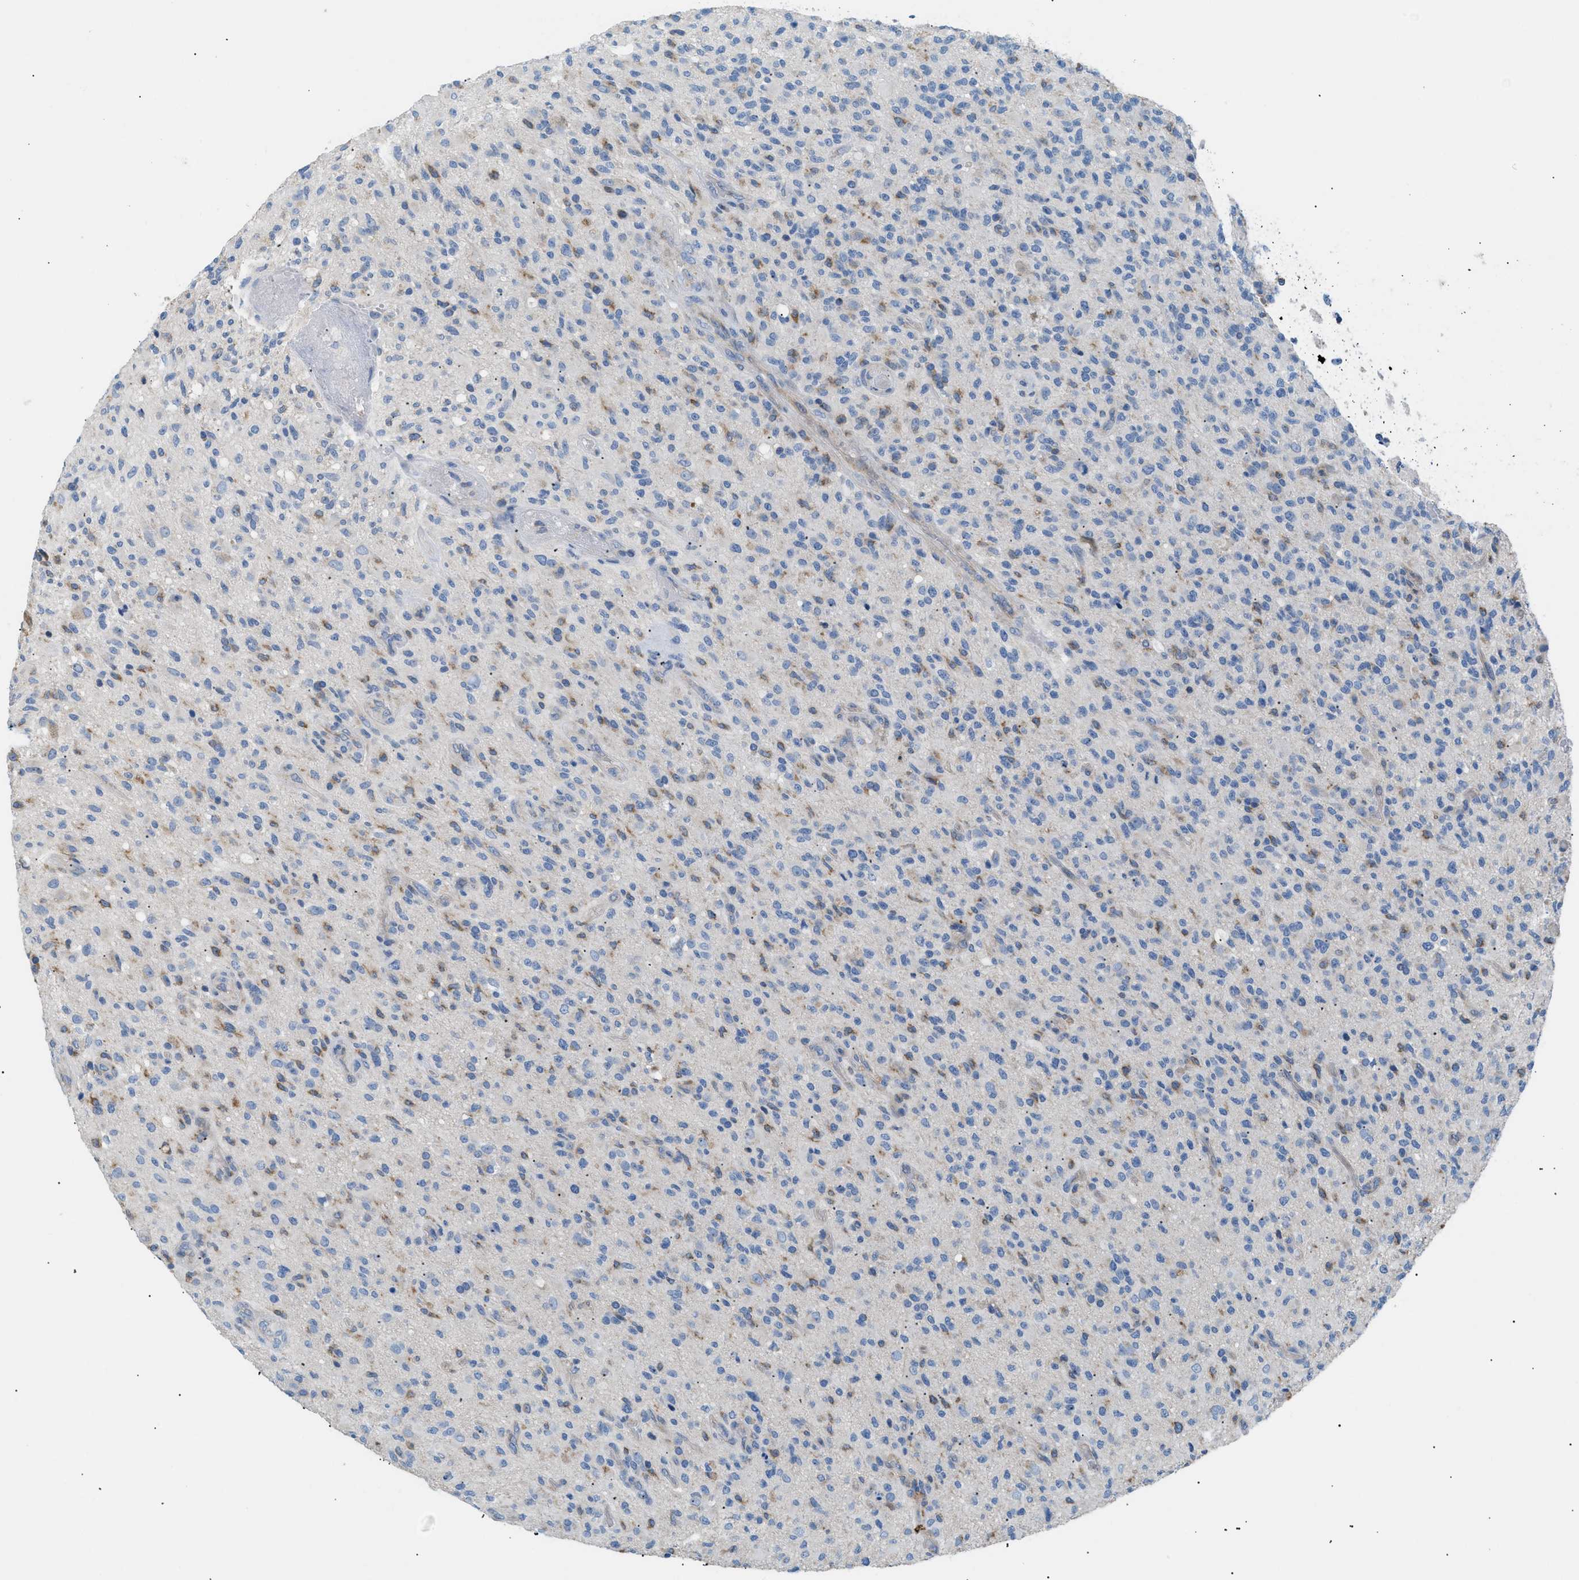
{"staining": {"intensity": "weak", "quantity": "<25%", "location": "cytoplasmic/membranous"}, "tissue": "glioma", "cell_type": "Tumor cells", "image_type": "cancer", "snomed": [{"axis": "morphology", "description": "Glioma, malignant, High grade"}, {"axis": "topography", "description": "Brain"}], "caption": "Immunohistochemistry (IHC) micrograph of neoplastic tissue: human glioma stained with DAB (3,3'-diaminobenzidine) demonstrates no significant protein expression in tumor cells.", "gene": "ILDR1", "patient": {"sex": "male", "age": 71}}